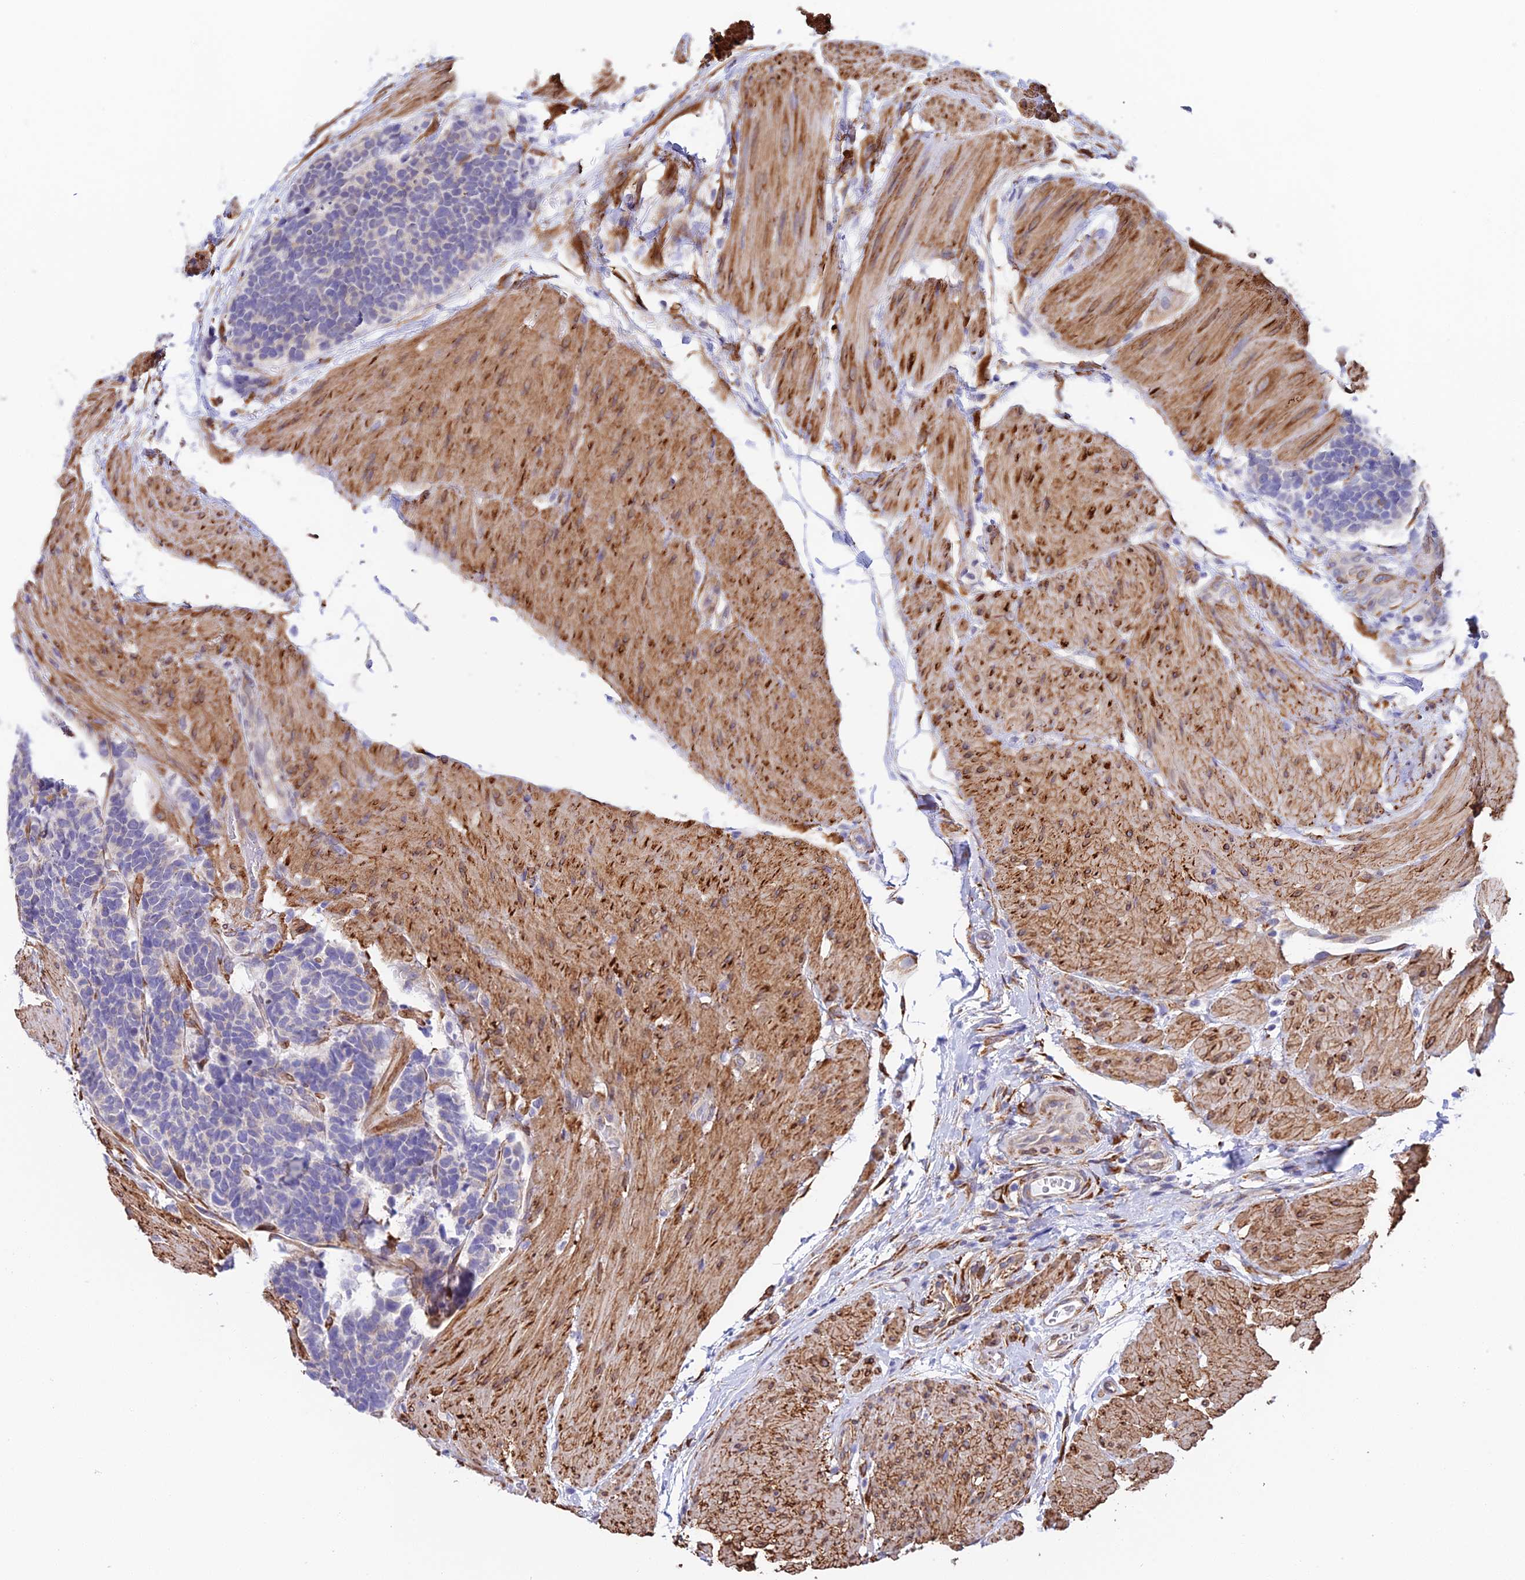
{"staining": {"intensity": "negative", "quantity": "none", "location": "none"}, "tissue": "carcinoid", "cell_type": "Tumor cells", "image_type": "cancer", "snomed": [{"axis": "morphology", "description": "Carcinoma, NOS"}, {"axis": "morphology", "description": "Carcinoid, malignant, NOS"}, {"axis": "topography", "description": "Urinary bladder"}], "caption": "Immunohistochemistry (IHC) image of neoplastic tissue: carcinoid stained with DAB (3,3'-diaminobenzidine) shows no significant protein expression in tumor cells.", "gene": "MXRA7", "patient": {"sex": "male", "age": 57}}